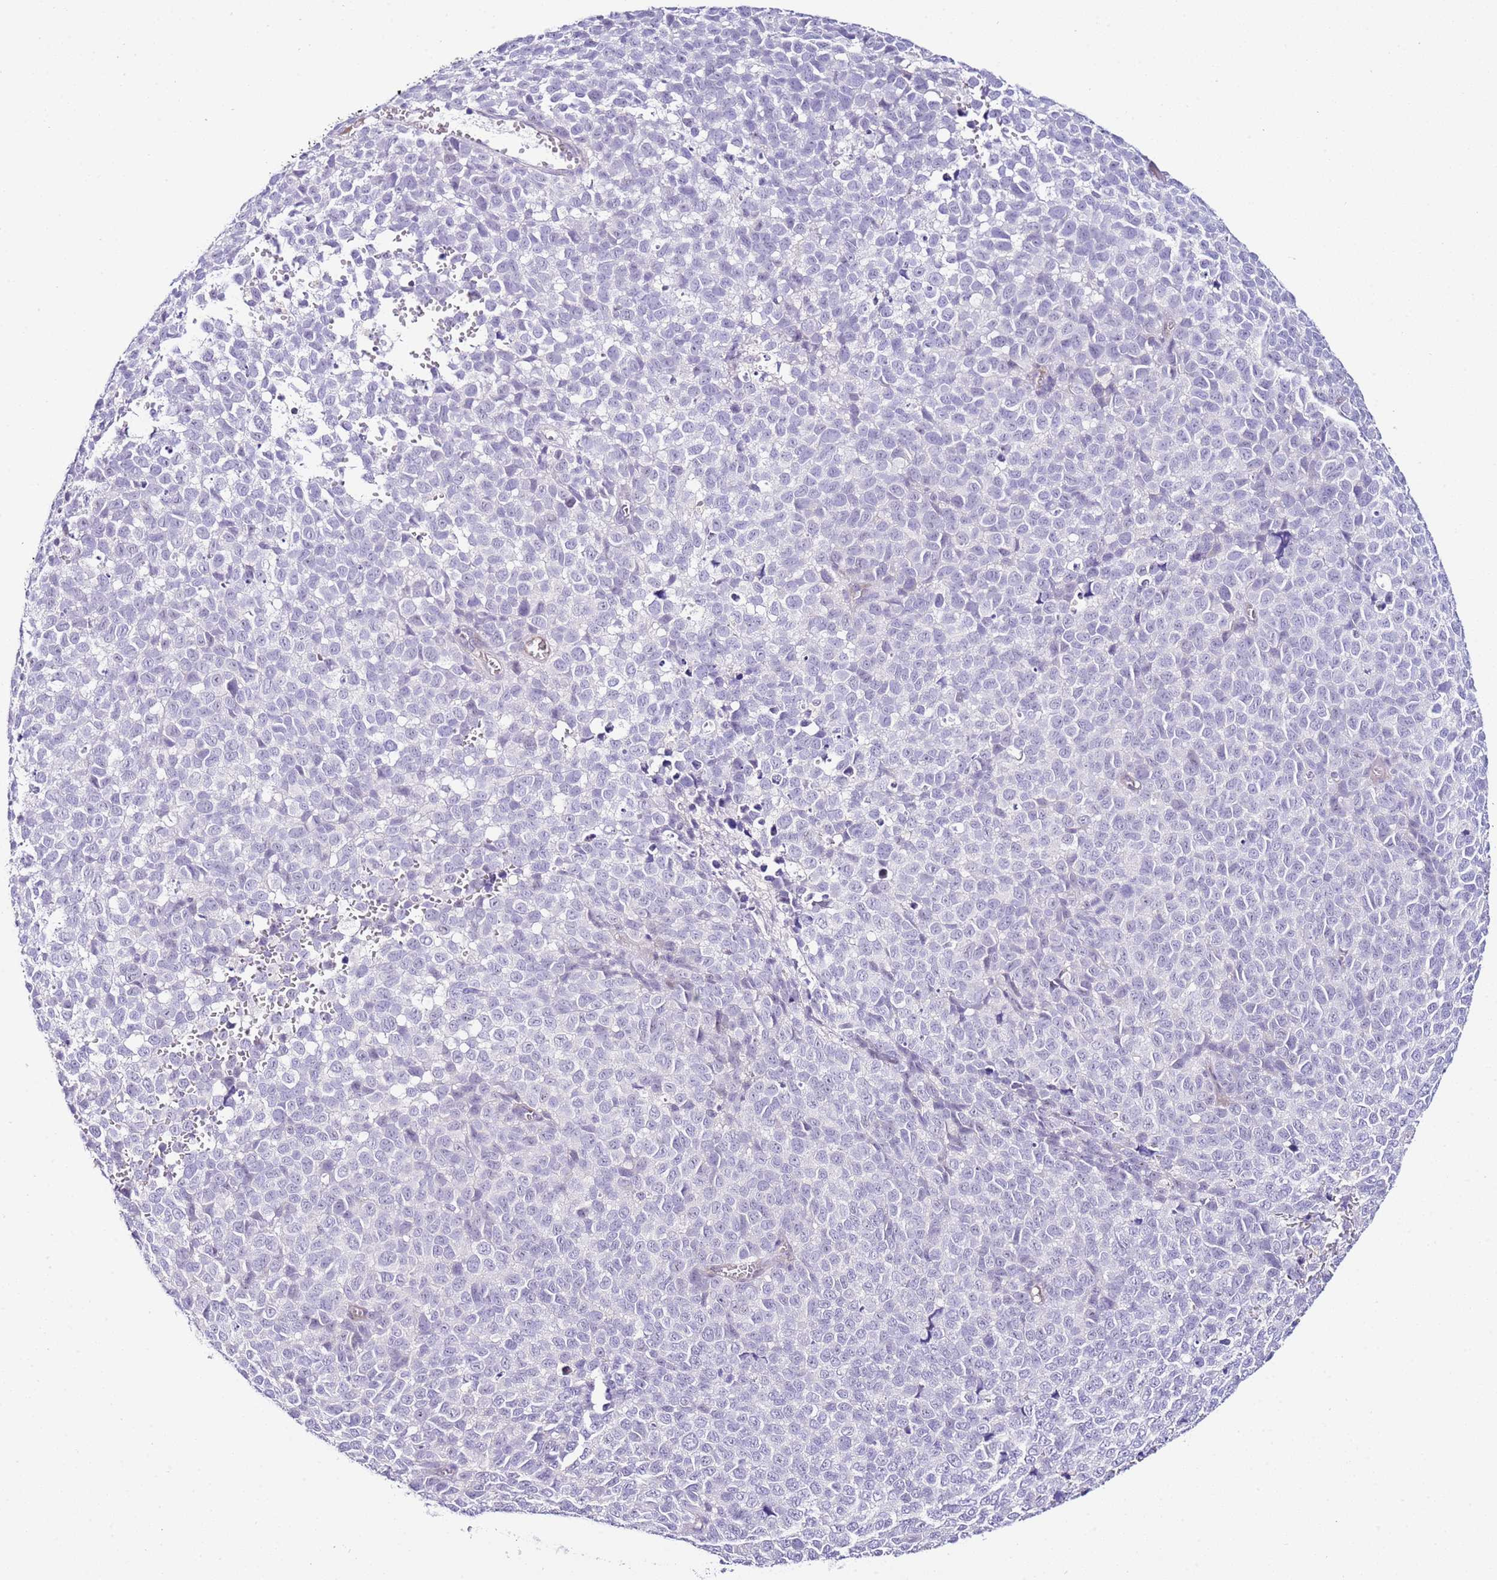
{"staining": {"intensity": "negative", "quantity": "none", "location": "none"}, "tissue": "melanoma", "cell_type": "Tumor cells", "image_type": "cancer", "snomed": [{"axis": "morphology", "description": "Malignant melanoma, NOS"}, {"axis": "topography", "description": "Nose, NOS"}], "caption": "Malignant melanoma stained for a protein using IHC displays no expression tumor cells.", "gene": "HGD", "patient": {"sex": "female", "age": 48}}